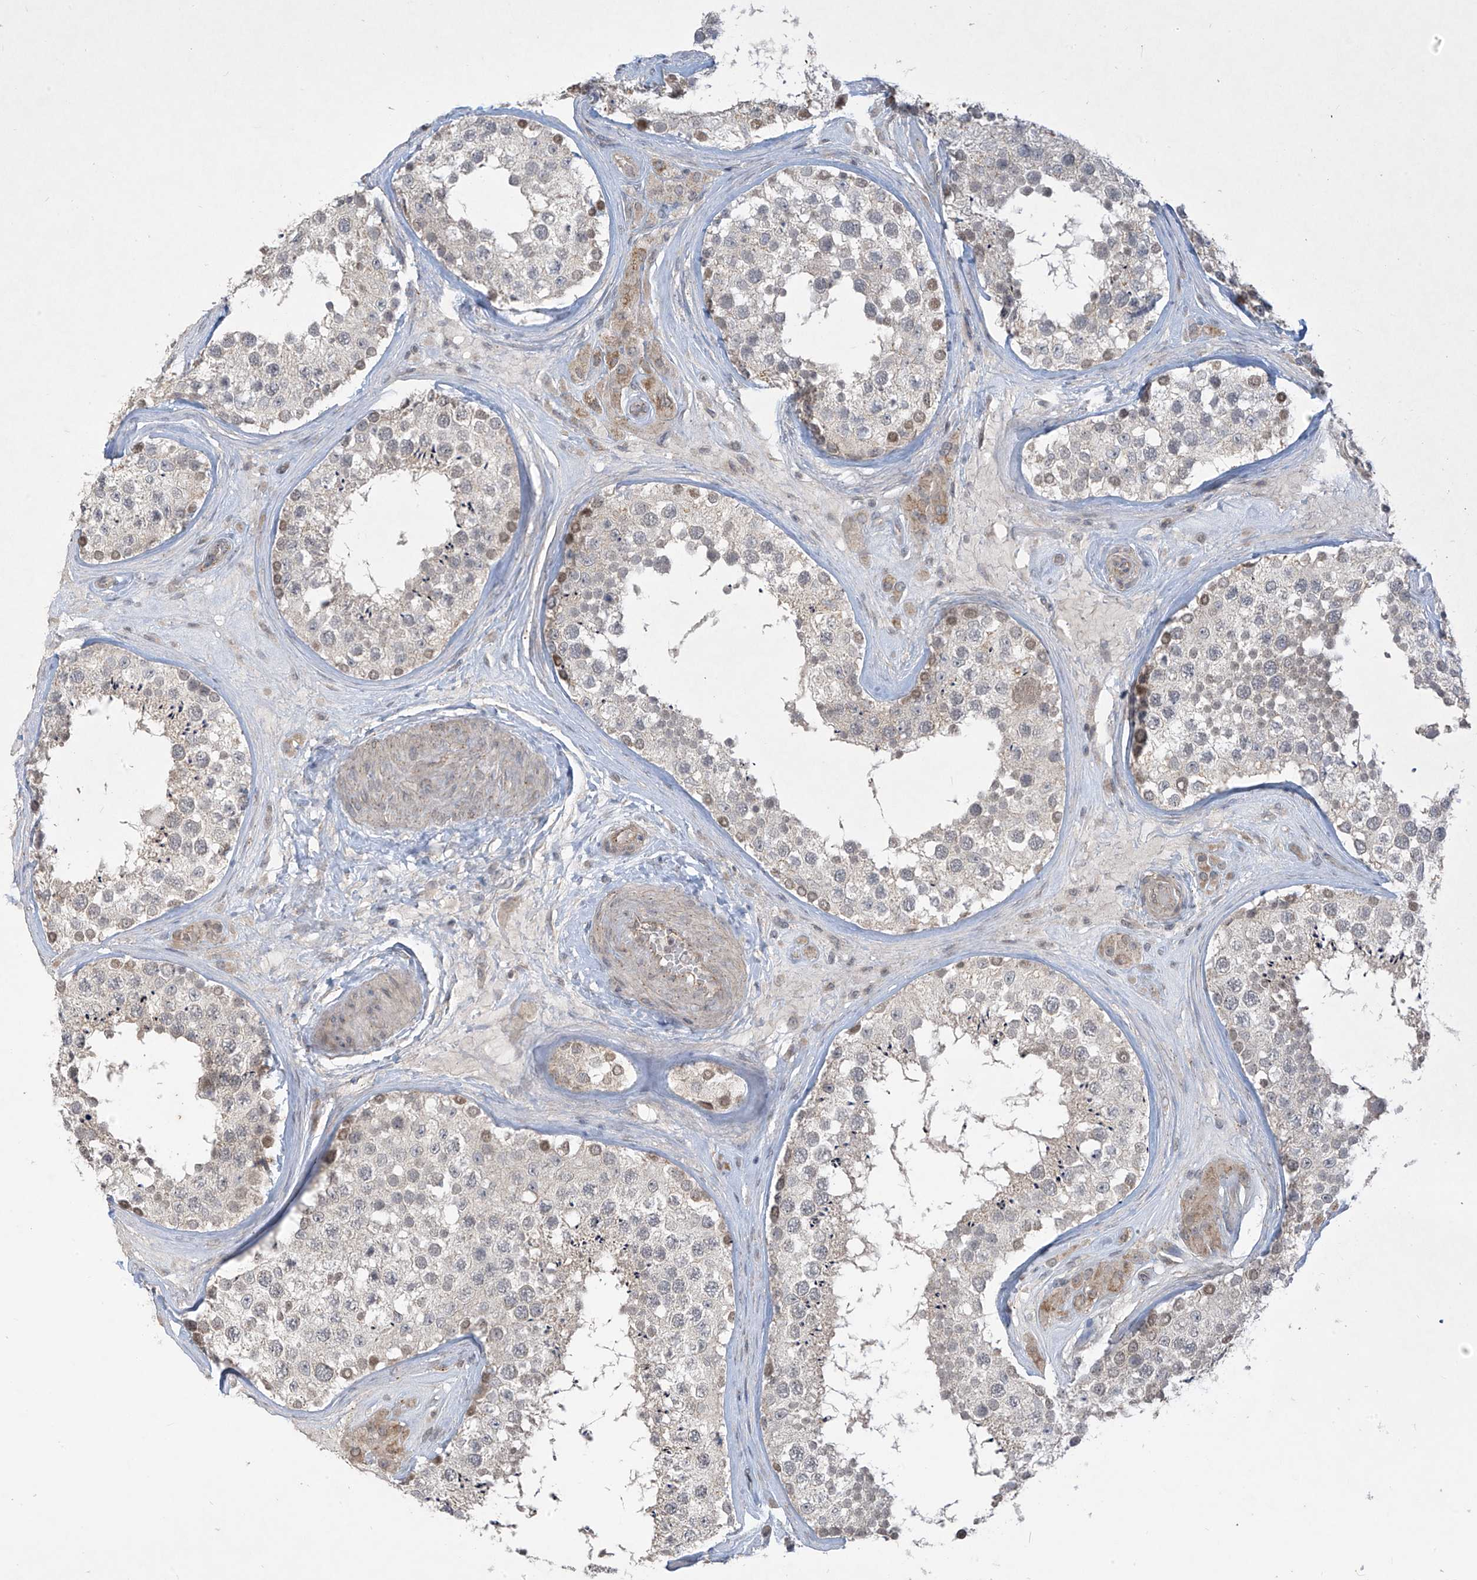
{"staining": {"intensity": "weak", "quantity": ">75%", "location": "cytoplasmic/membranous"}, "tissue": "testis", "cell_type": "Cells in seminiferous ducts", "image_type": "normal", "snomed": [{"axis": "morphology", "description": "Normal tissue, NOS"}, {"axis": "topography", "description": "Testis"}], "caption": "A micrograph of testis stained for a protein demonstrates weak cytoplasmic/membranous brown staining in cells in seminiferous ducts. Using DAB (brown) and hematoxylin (blue) stains, captured at high magnification using brightfield microscopy.", "gene": "DGKQ", "patient": {"sex": "male", "age": 46}}